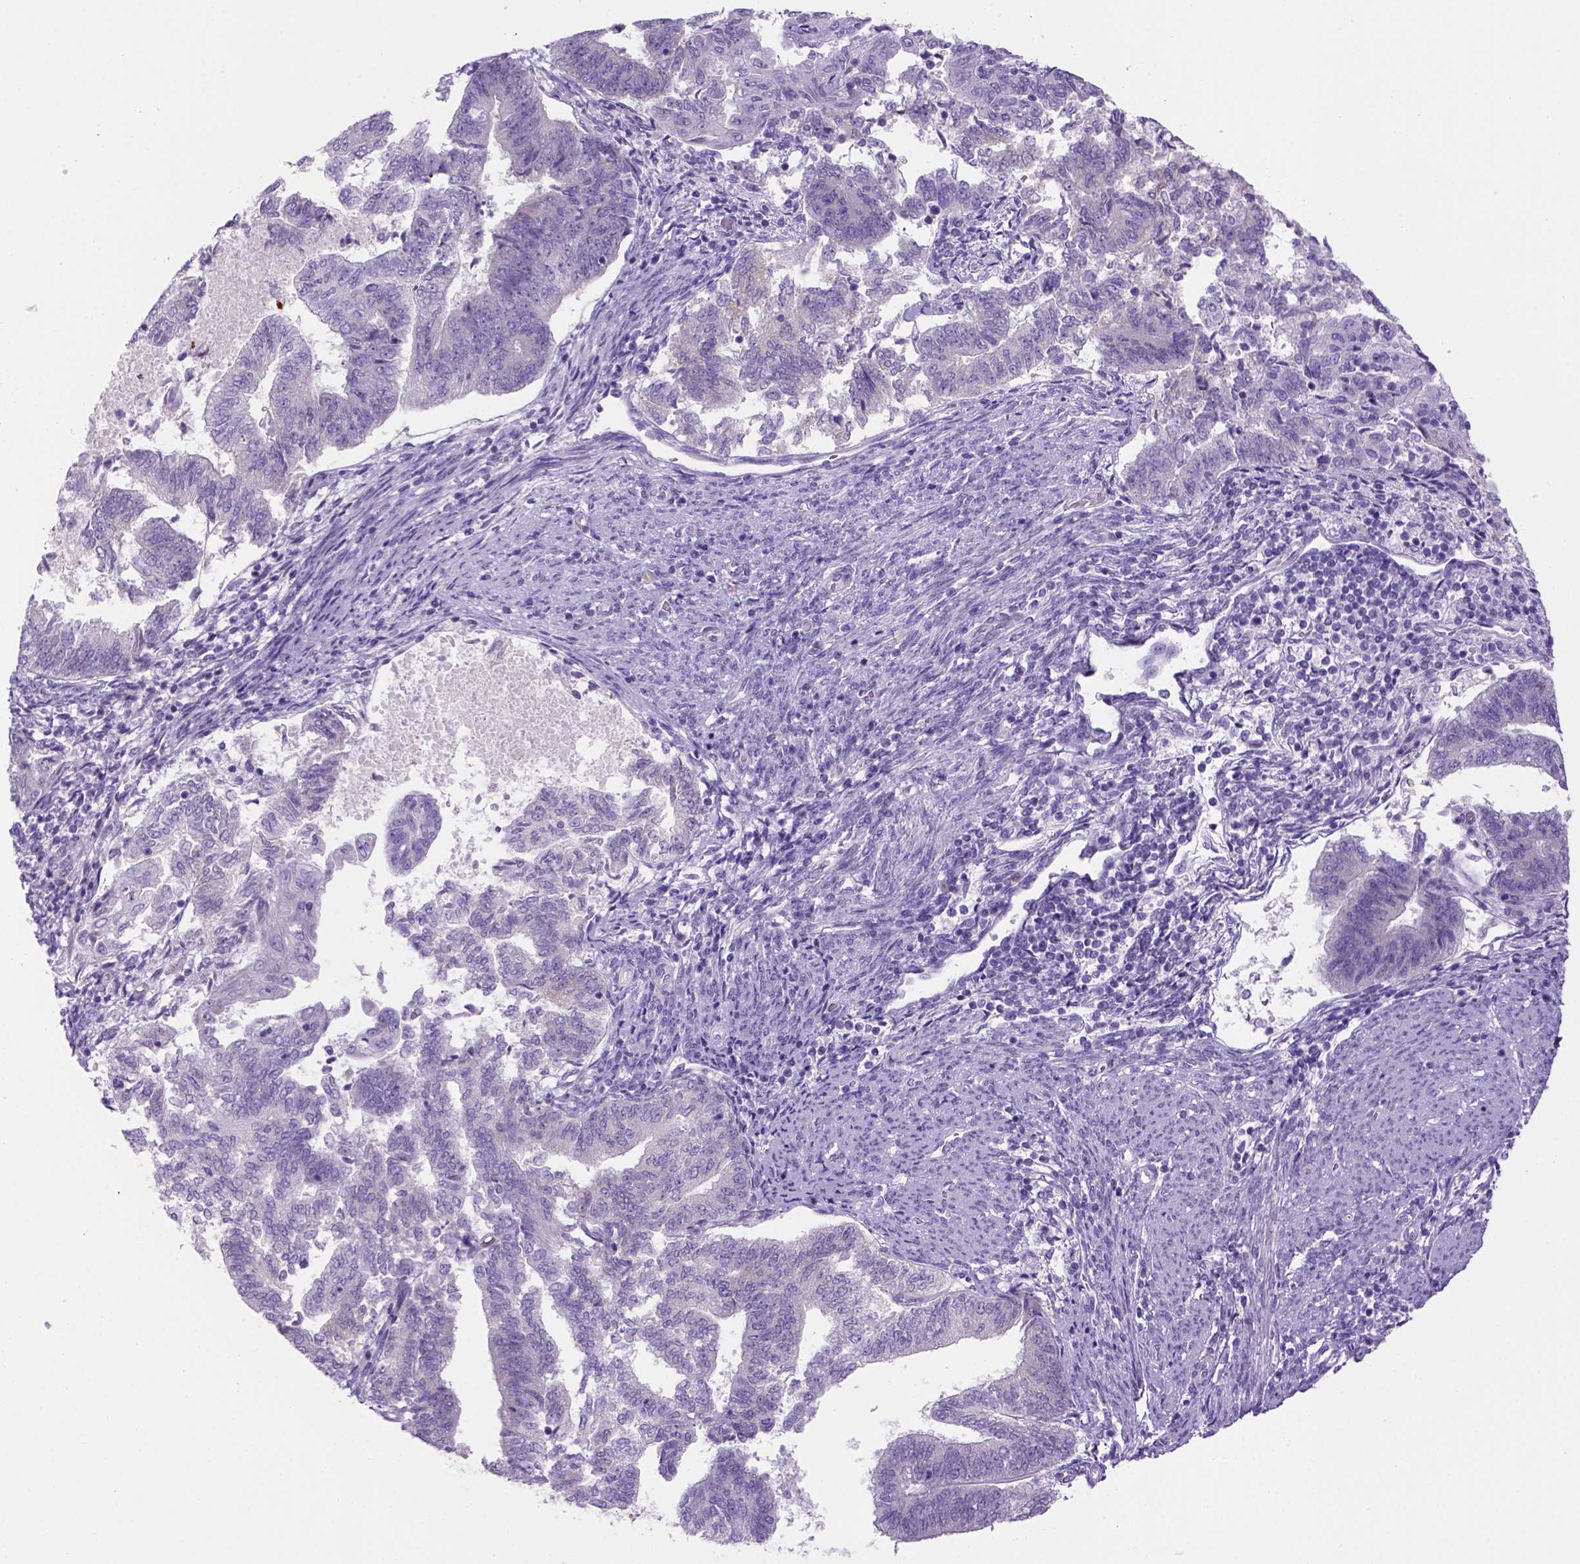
{"staining": {"intensity": "negative", "quantity": "none", "location": "none"}, "tissue": "endometrial cancer", "cell_type": "Tumor cells", "image_type": "cancer", "snomed": [{"axis": "morphology", "description": "Adenocarcinoma, NOS"}, {"axis": "topography", "description": "Endometrium"}], "caption": "An immunohistochemistry (IHC) micrograph of endometrial cancer (adenocarcinoma) is shown. There is no staining in tumor cells of endometrial cancer (adenocarcinoma).", "gene": "DNAH11", "patient": {"sex": "female", "age": 65}}